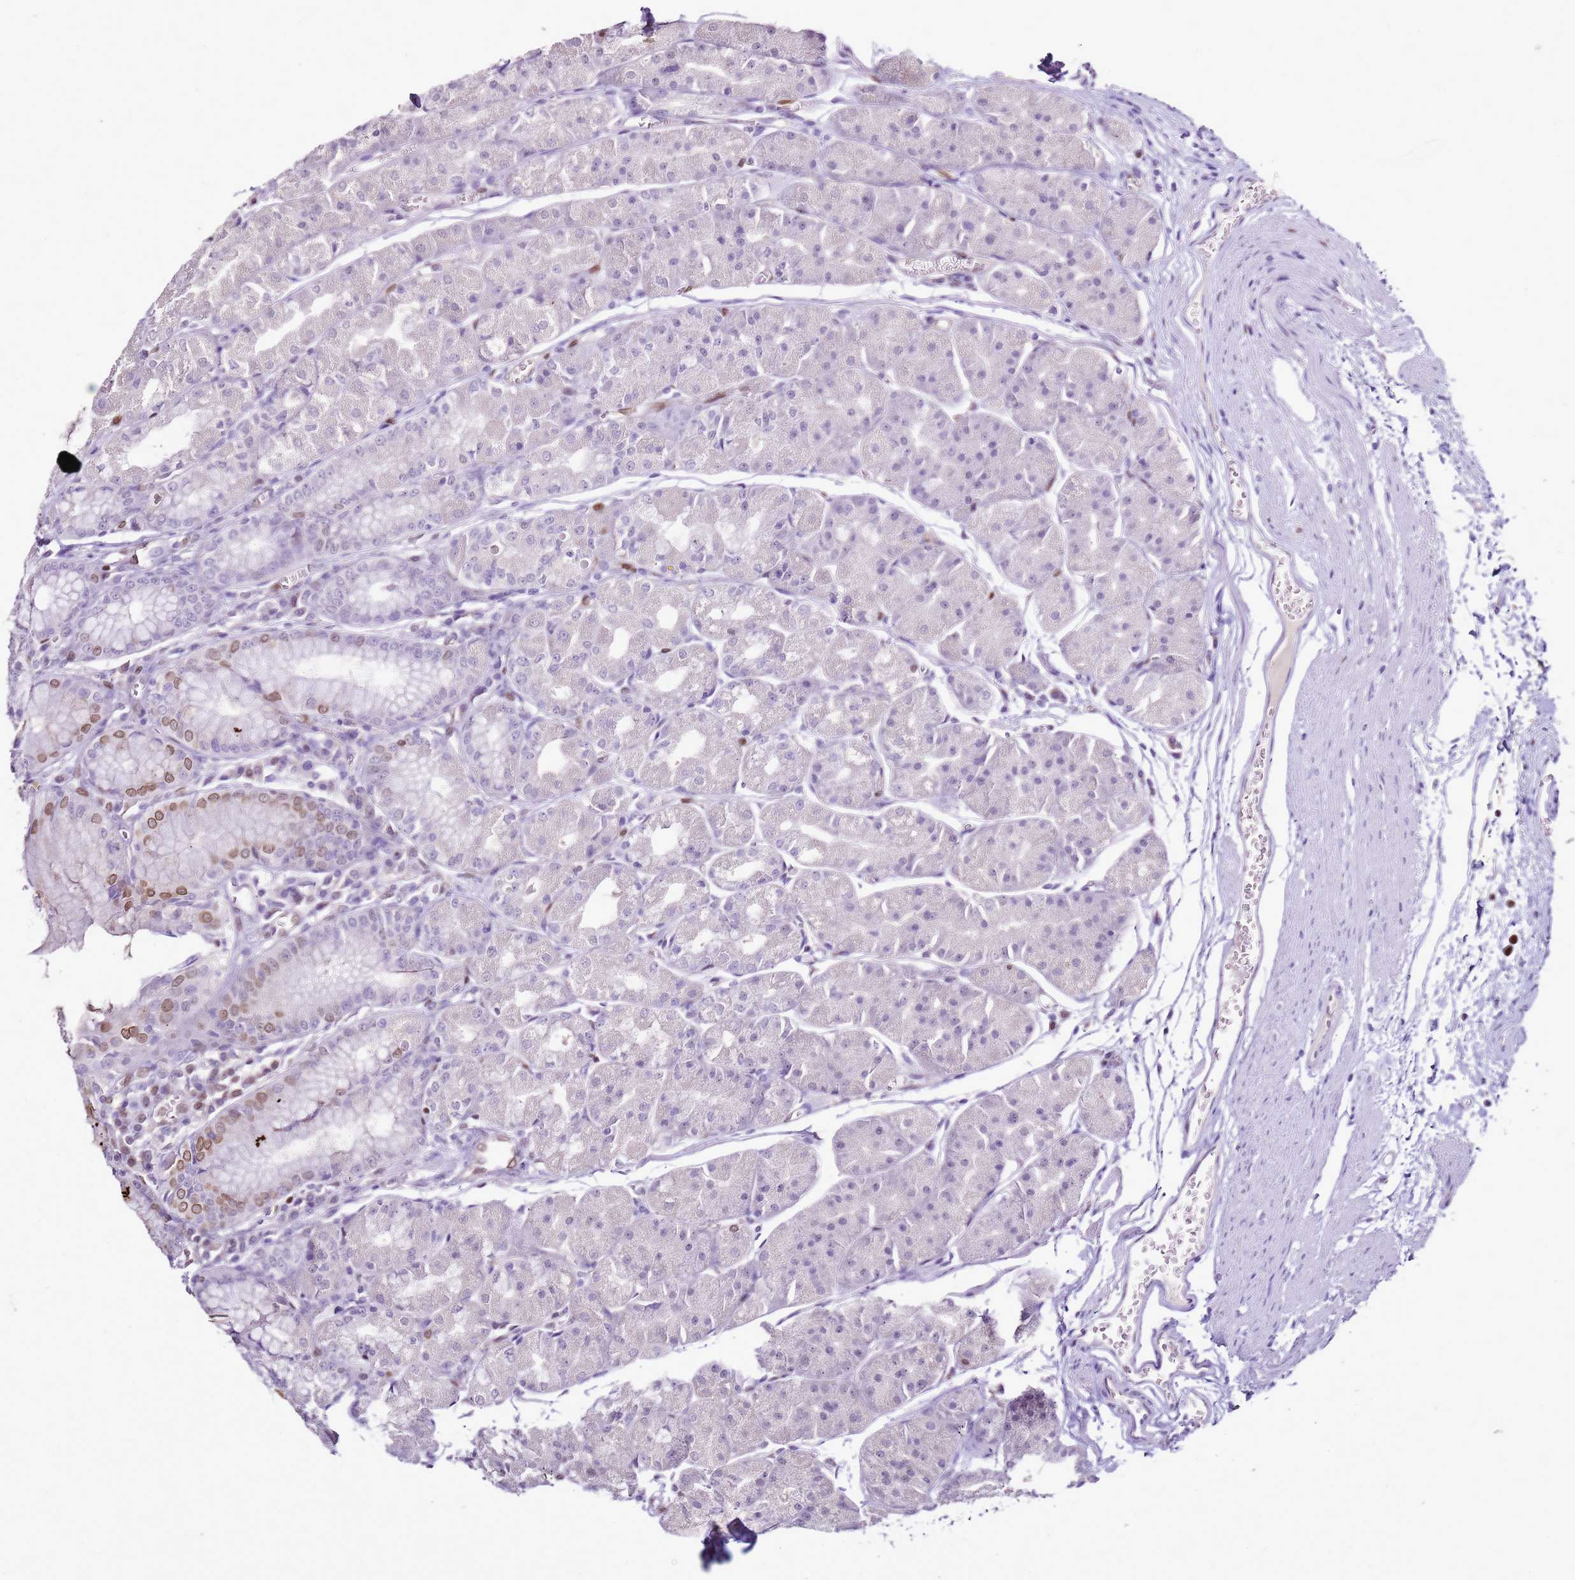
{"staining": {"intensity": "strong", "quantity": "25%-75%", "location": "cytoplasmic/membranous,nuclear"}, "tissue": "stomach", "cell_type": "Glandular cells", "image_type": "normal", "snomed": [{"axis": "morphology", "description": "Normal tissue, NOS"}, {"axis": "topography", "description": "Stomach"}], "caption": "The histopathology image reveals immunohistochemical staining of benign stomach. There is strong cytoplasmic/membranous,nuclear staining is present in about 25%-75% of glandular cells.", "gene": "POU6F1", "patient": {"sex": "male", "age": 55}}